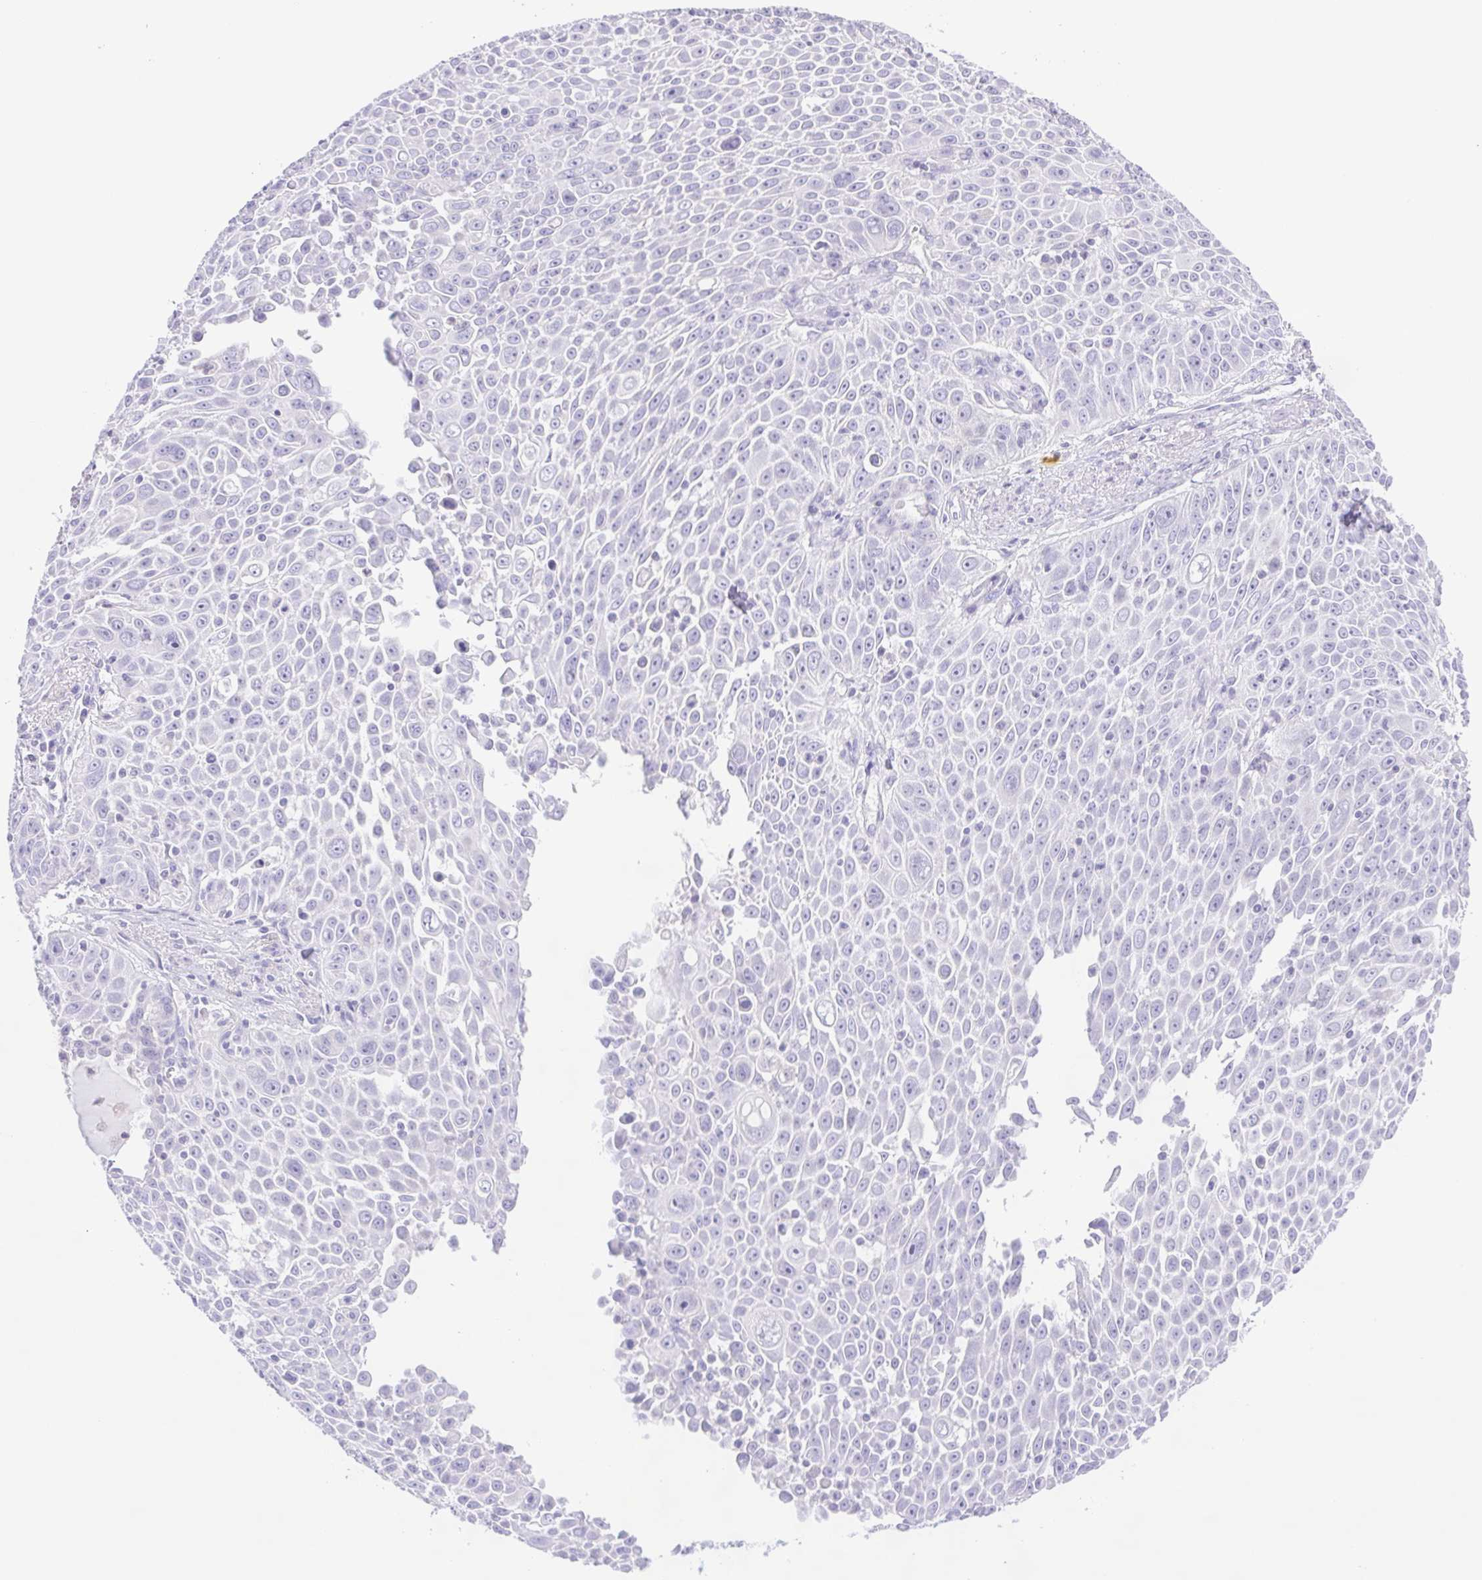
{"staining": {"intensity": "negative", "quantity": "none", "location": "none"}, "tissue": "lung cancer", "cell_type": "Tumor cells", "image_type": "cancer", "snomed": [{"axis": "morphology", "description": "Squamous cell carcinoma, NOS"}, {"axis": "morphology", "description": "Squamous cell carcinoma, metastatic, NOS"}, {"axis": "topography", "description": "Lymph node"}, {"axis": "topography", "description": "Lung"}], "caption": "A high-resolution micrograph shows immunohistochemistry staining of lung cancer, which displays no significant expression in tumor cells.", "gene": "SYNPR", "patient": {"sex": "female", "age": 62}}